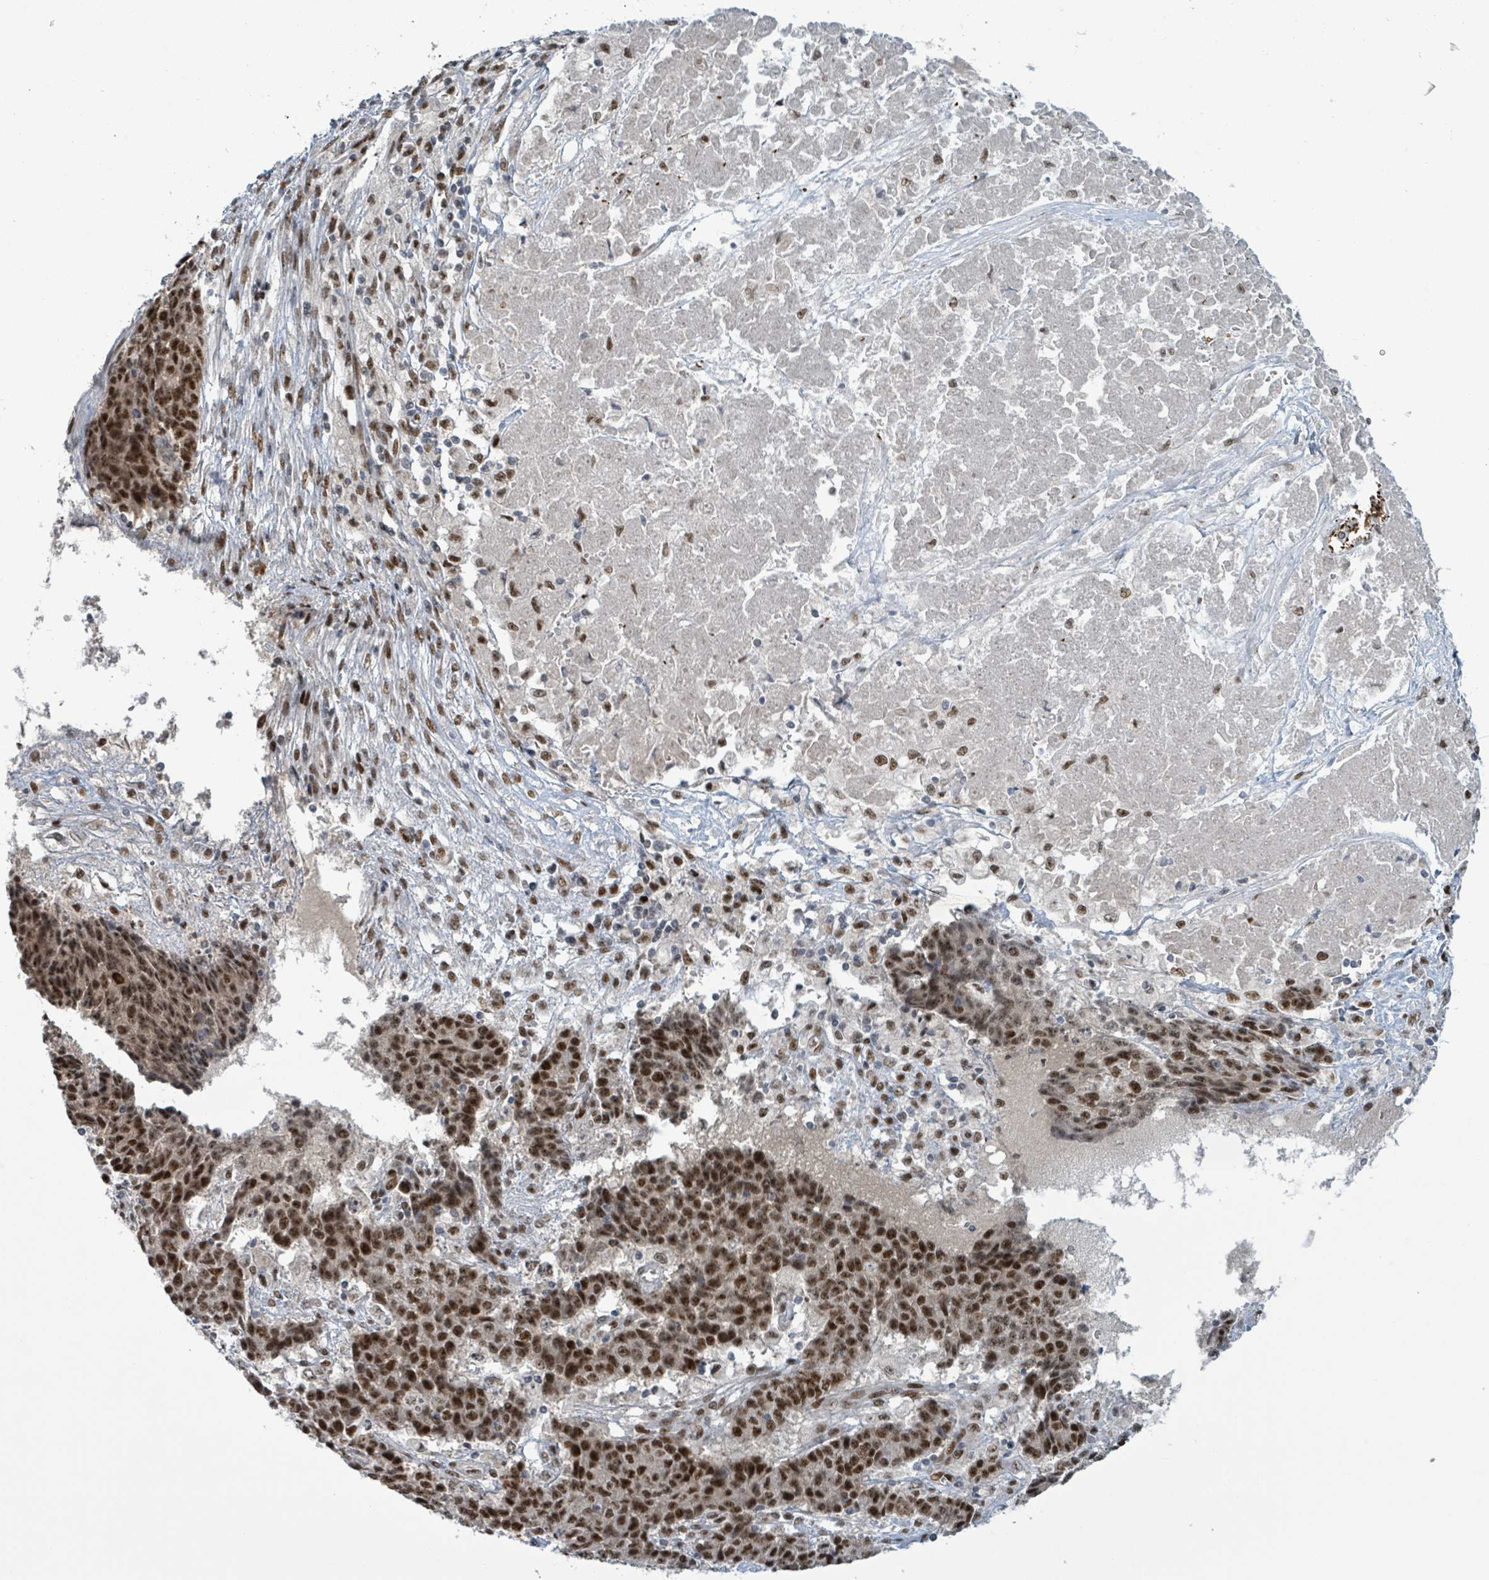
{"staining": {"intensity": "strong", "quantity": ">75%", "location": "nuclear"}, "tissue": "ovarian cancer", "cell_type": "Tumor cells", "image_type": "cancer", "snomed": [{"axis": "morphology", "description": "Carcinoma, endometroid"}, {"axis": "topography", "description": "Ovary"}], "caption": "Immunohistochemistry (IHC) image of human ovarian cancer stained for a protein (brown), which shows high levels of strong nuclear staining in about >75% of tumor cells.", "gene": "KLF3", "patient": {"sex": "female", "age": 42}}